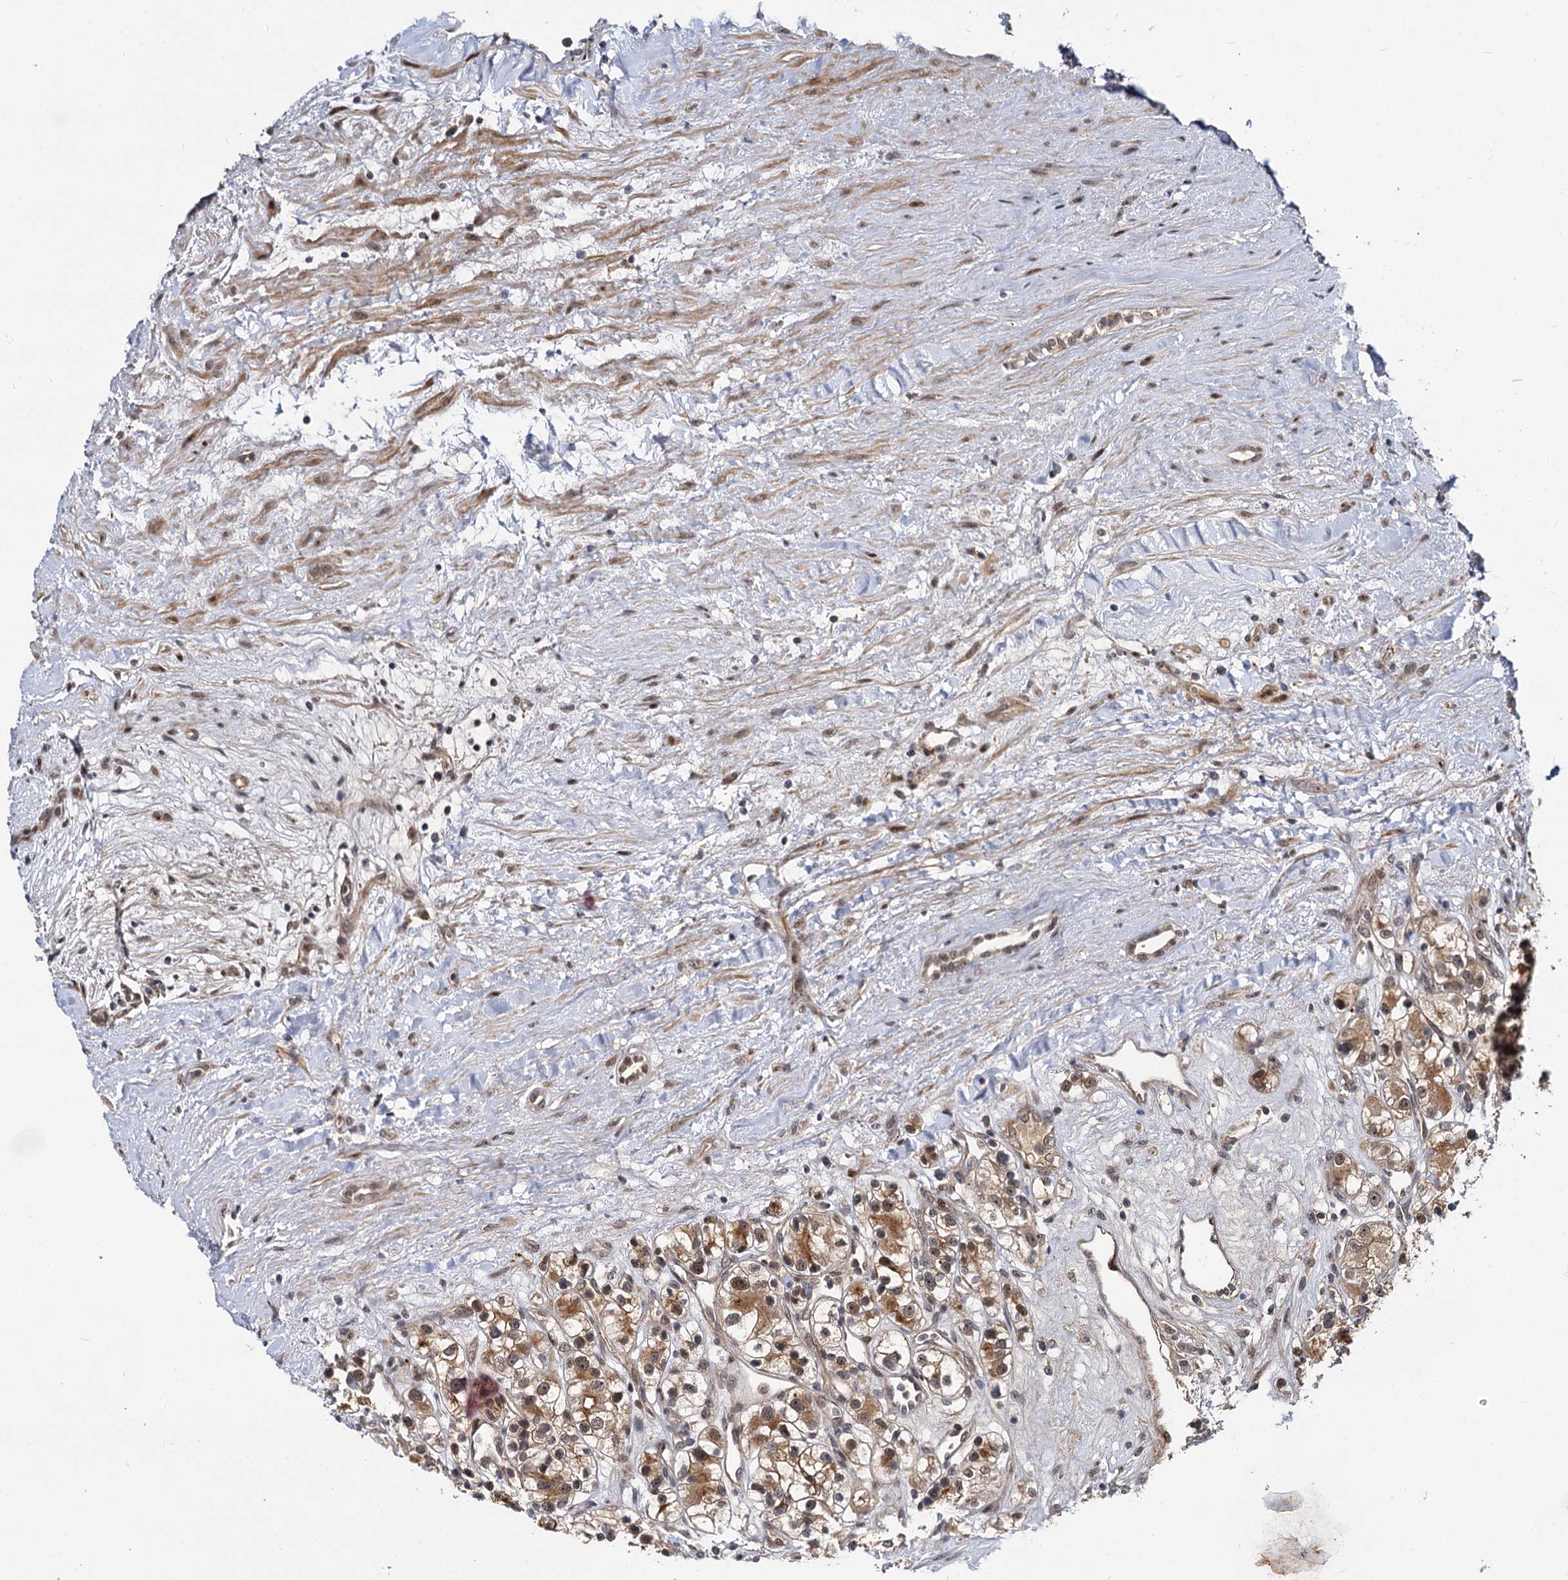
{"staining": {"intensity": "moderate", "quantity": ">75%", "location": "cytoplasmic/membranous,nuclear"}, "tissue": "renal cancer", "cell_type": "Tumor cells", "image_type": "cancer", "snomed": [{"axis": "morphology", "description": "Adenocarcinoma, NOS"}, {"axis": "topography", "description": "Kidney"}], "caption": "Protein expression analysis of renal cancer (adenocarcinoma) exhibits moderate cytoplasmic/membranous and nuclear positivity in about >75% of tumor cells. The protein is stained brown, and the nuclei are stained in blue (DAB IHC with brightfield microscopy, high magnification).", "gene": "MBD6", "patient": {"sex": "female", "age": 57}}